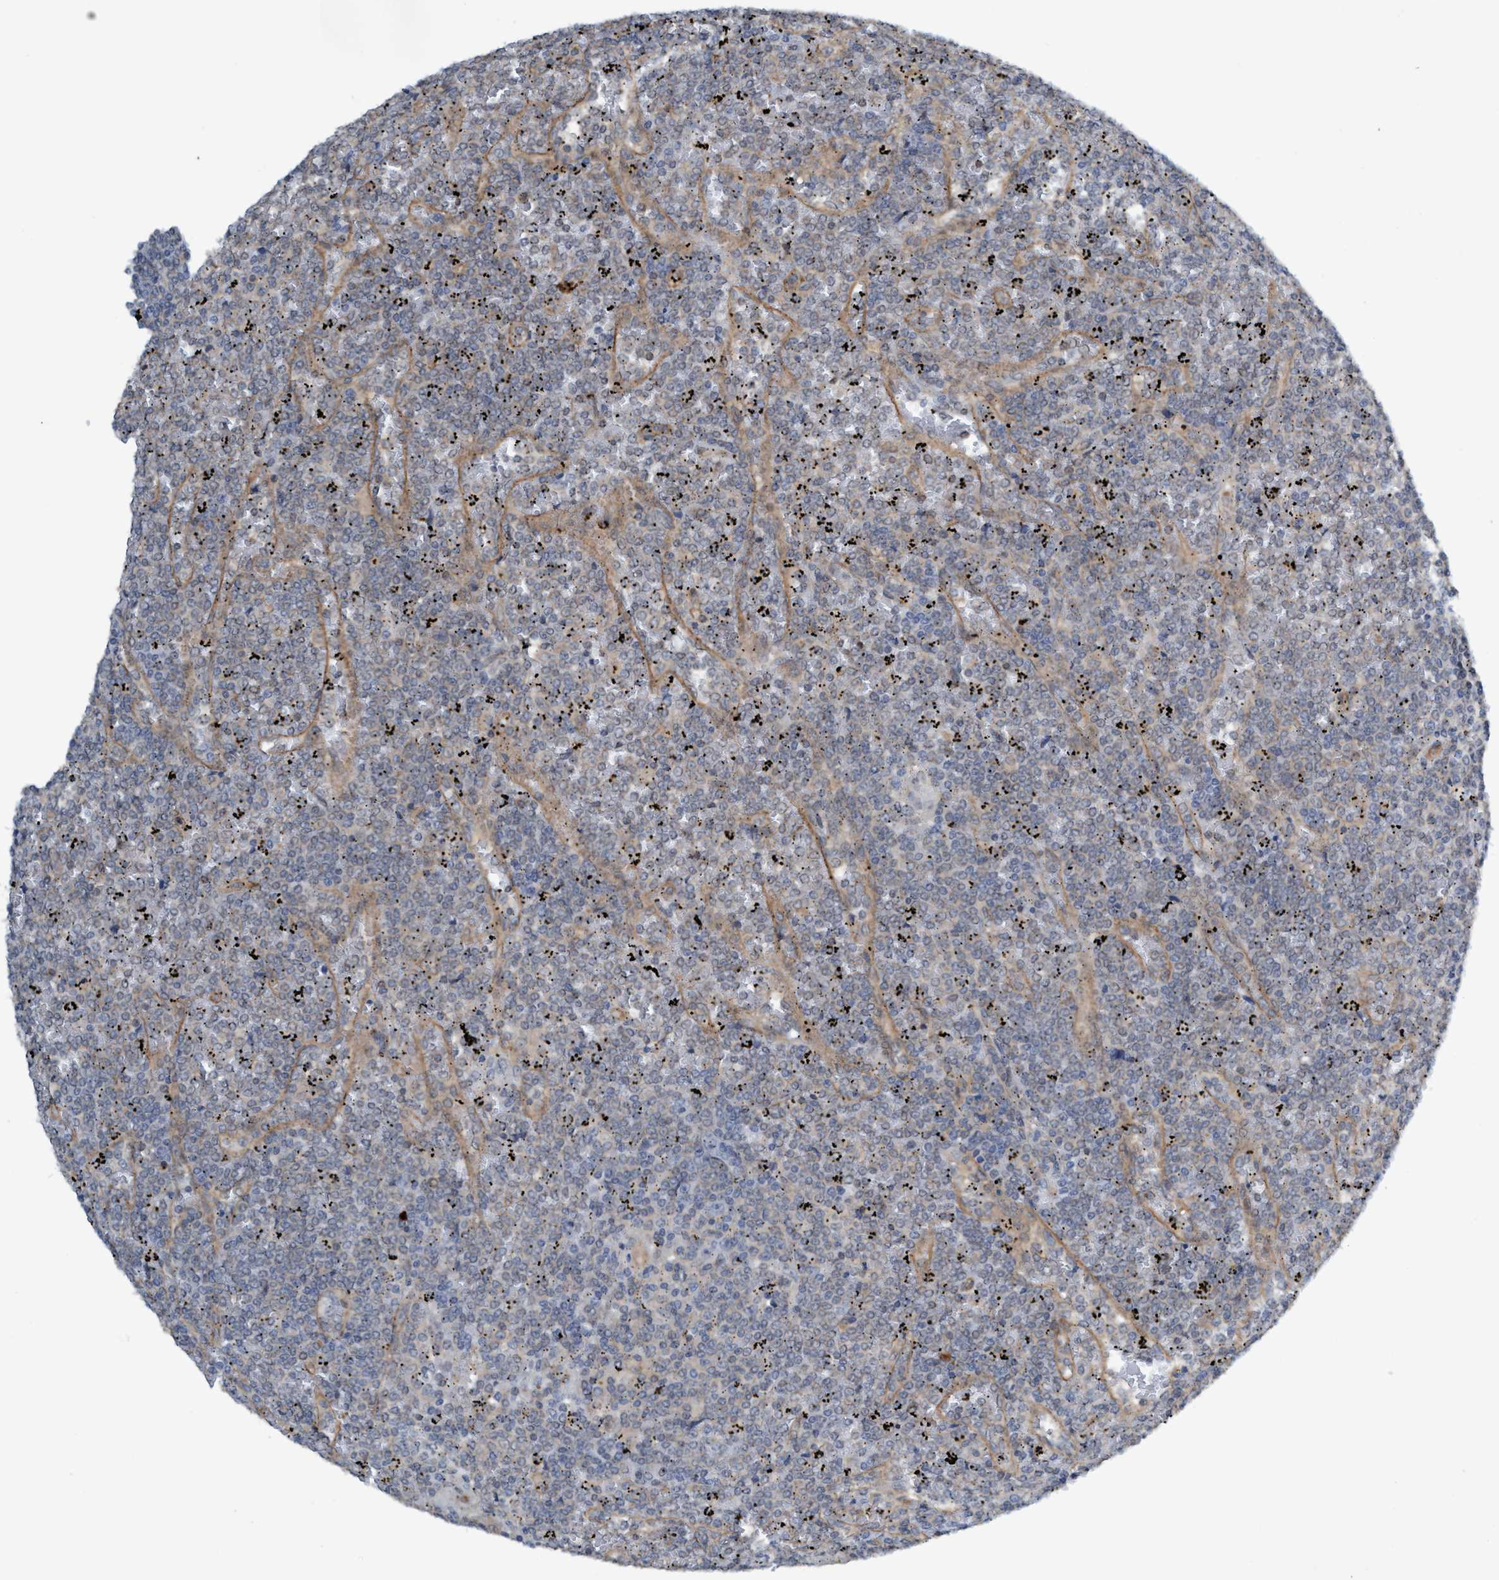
{"staining": {"intensity": "negative", "quantity": "none", "location": "none"}, "tissue": "lymphoma", "cell_type": "Tumor cells", "image_type": "cancer", "snomed": [{"axis": "morphology", "description": "Malignant lymphoma, non-Hodgkin's type, Low grade"}, {"axis": "topography", "description": "Spleen"}], "caption": "Protein analysis of lymphoma demonstrates no significant staining in tumor cells.", "gene": "TRIM65", "patient": {"sex": "female", "age": 19}}